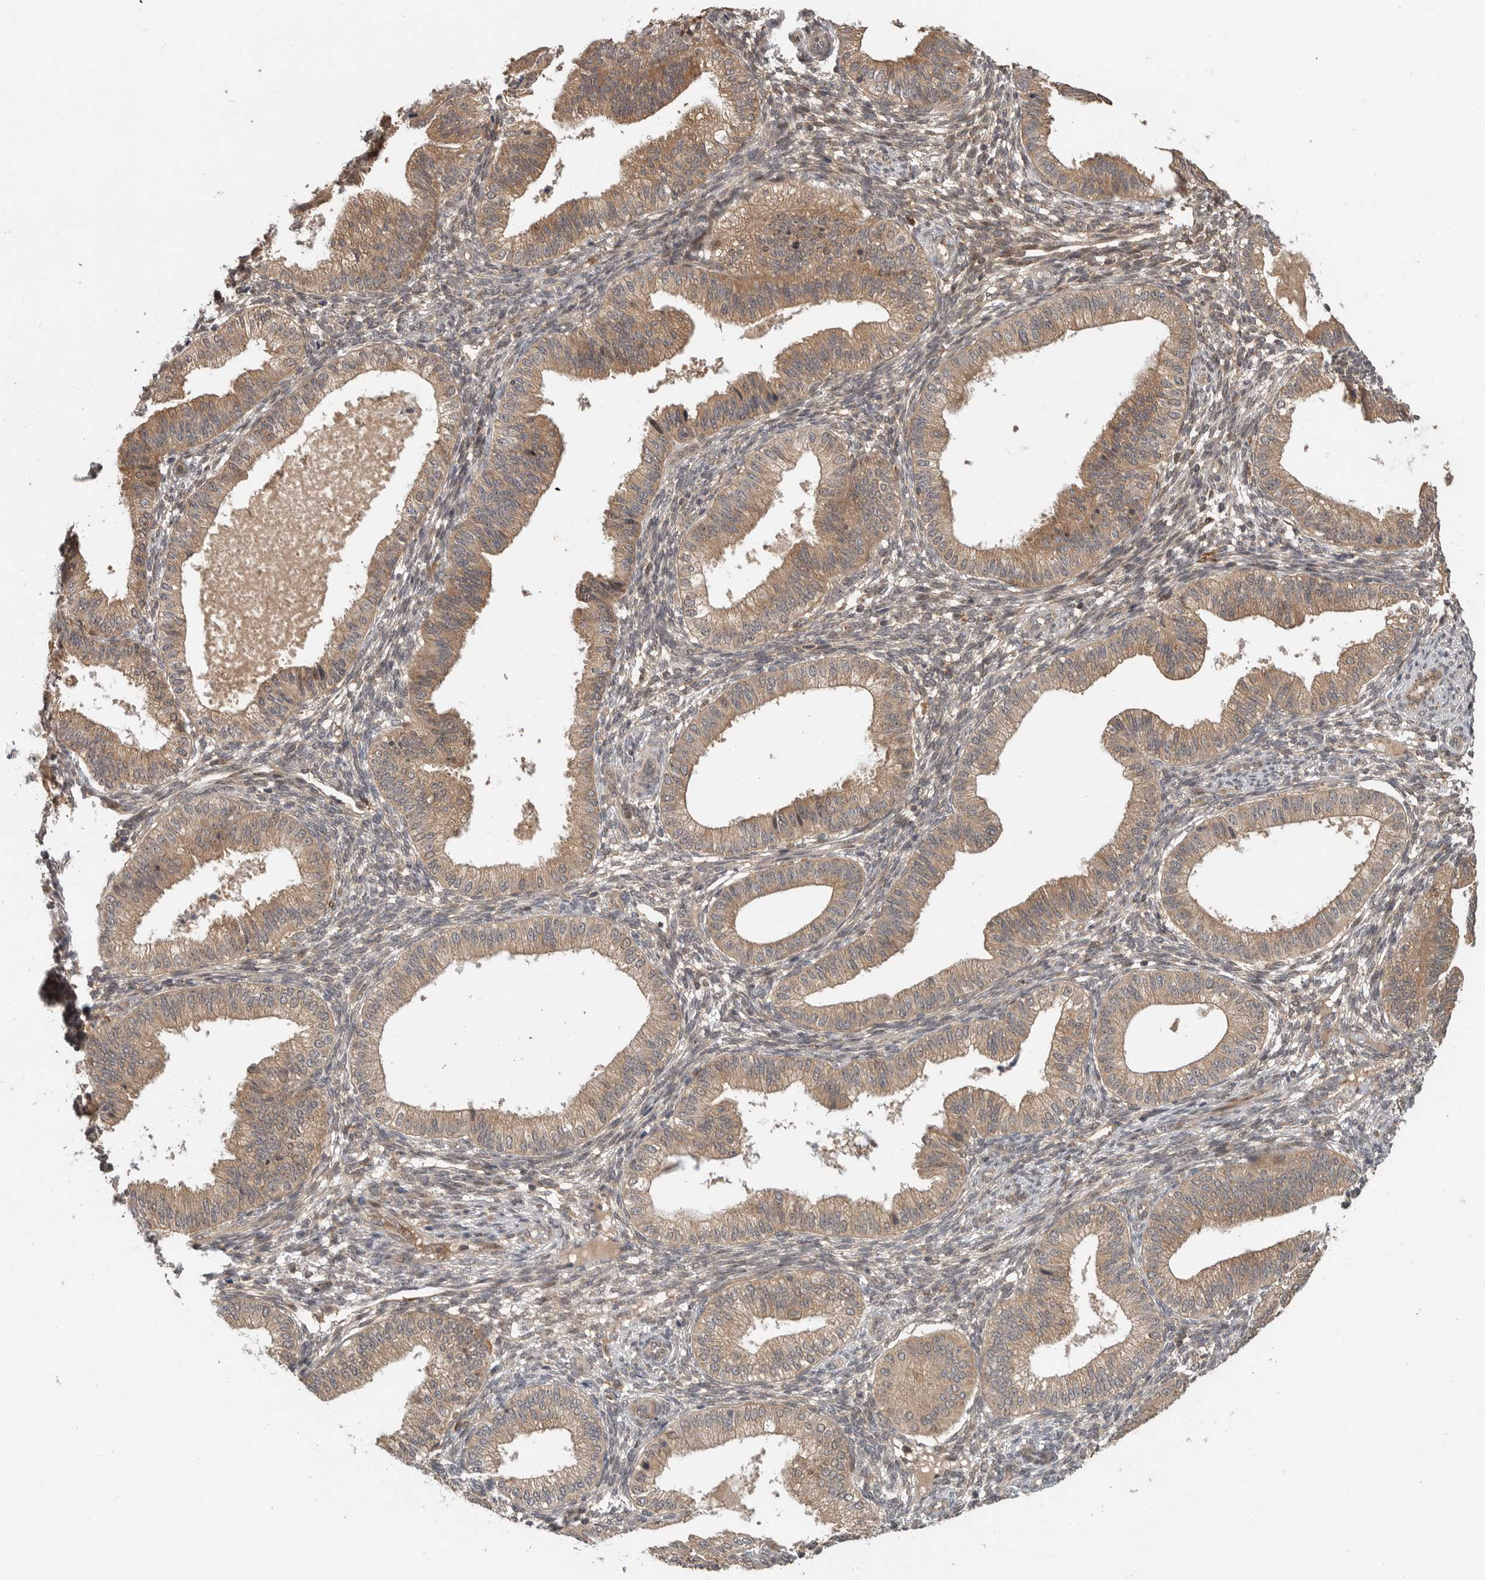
{"staining": {"intensity": "weak", "quantity": "<25%", "location": "cytoplasmic/membranous"}, "tissue": "endometrium", "cell_type": "Cells in endometrial stroma", "image_type": "normal", "snomed": [{"axis": "morphology", "description": "Normal tissue, NOS"}, {"axis": "topography", "description": "Endometrium"}], "caption": "DAB immunohistochemical staining of normal endometrium exhibits no significant expression in cells in endometrial stroma. The staining was performed using DAB to visualize the protein expression in brown, while the nuclei were stained in blue with hematoxylin (Magnification: 20x).", "gene": "OSBPL9", "patient": {"sex": "female", "age": 39}}